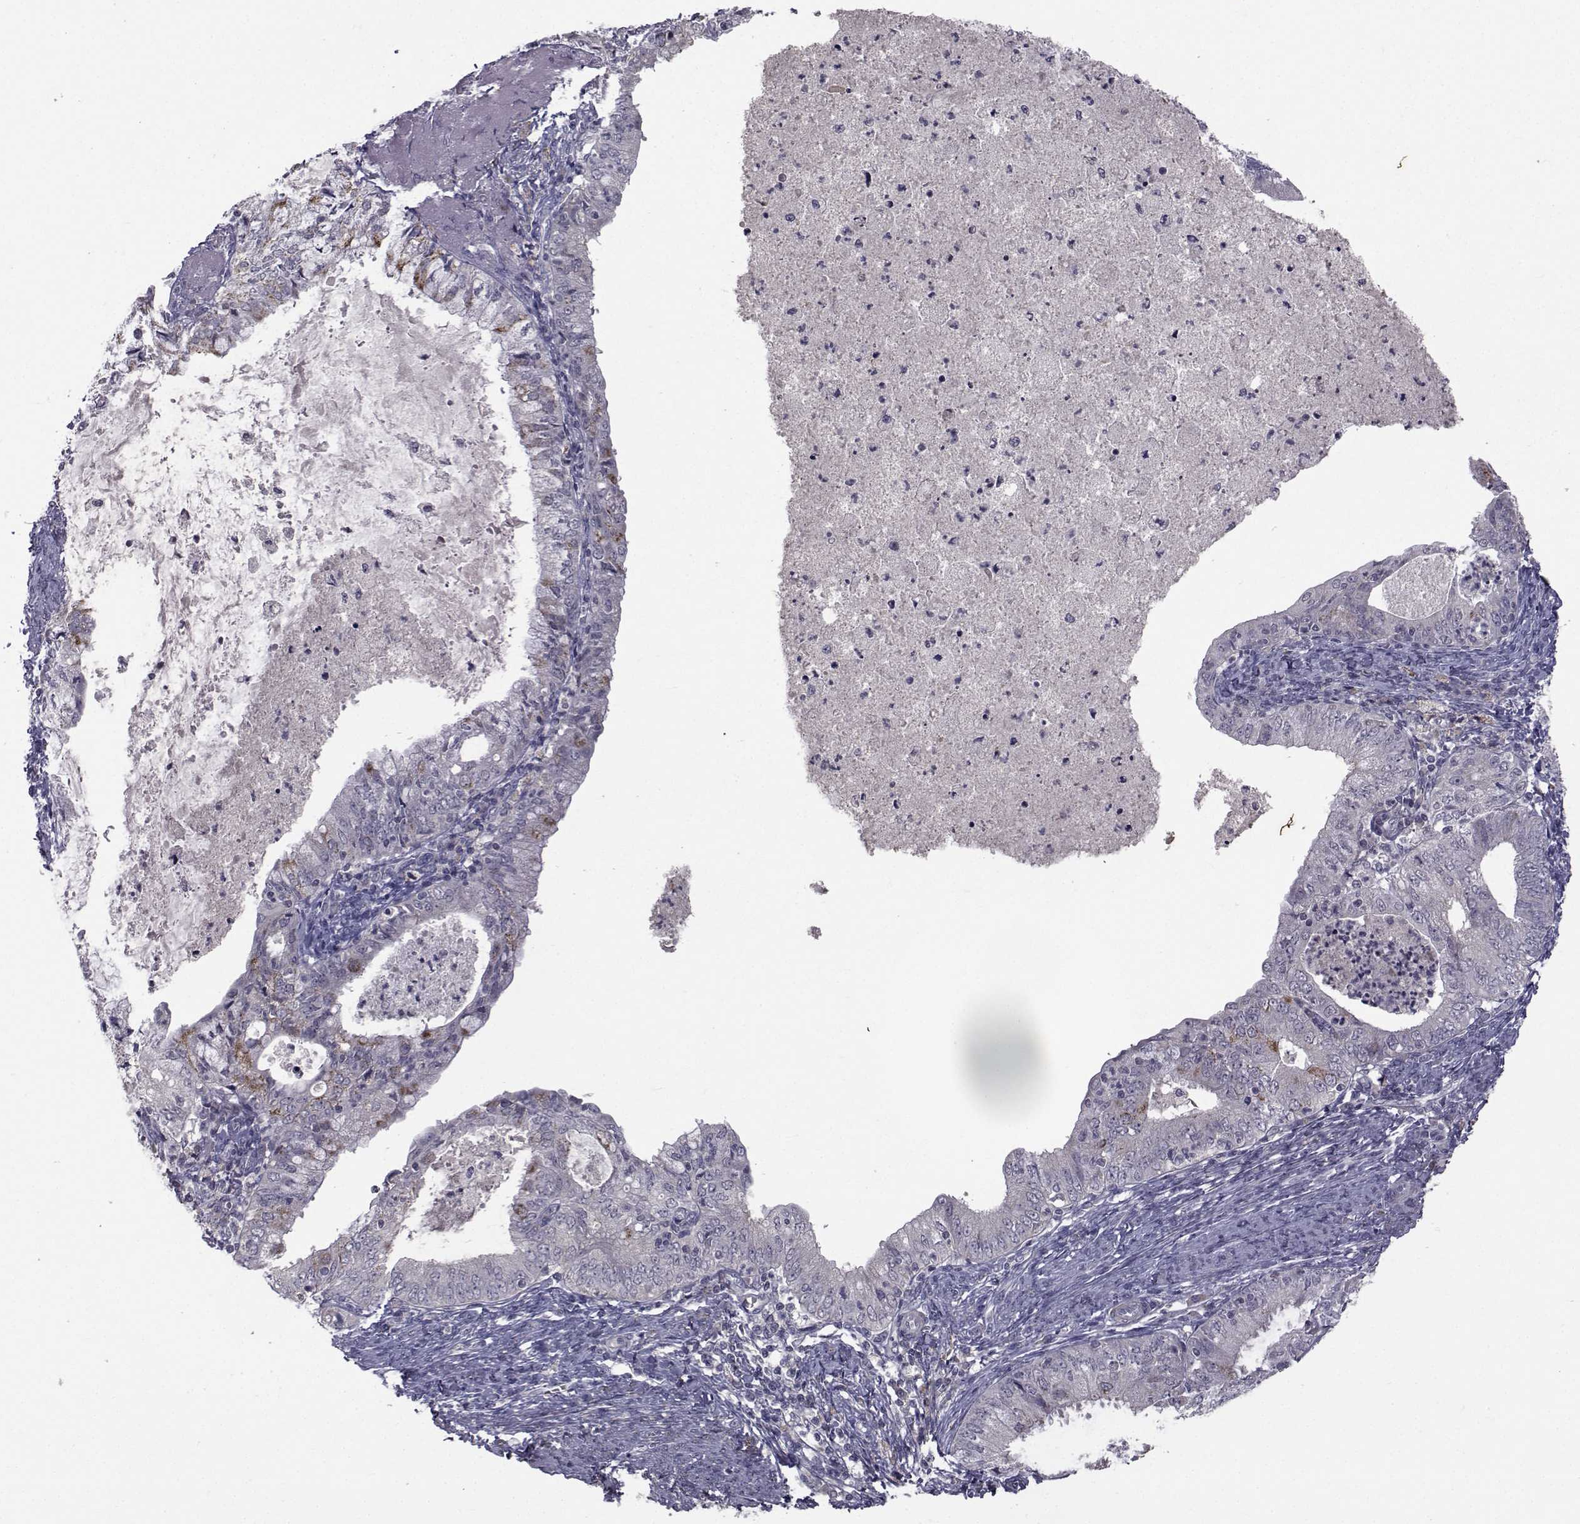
{"staining": {"intensity": "negative", "quantity": "none", "location": "none"}, "tissue": "endometrial cancer", "cell_type": "Tumor cells", "image_type": "cancer", "snomed": [{"axis": "morphology", "description": "Adenocarcinoma, NOS"}, {"axis": "topography", "description": "Endometrium"}], "caption": "Immunohistochemistry image of human endometrial adenocarcinoma stained for a protein (brown), which shows no positivity in tumor cells. (Brightfield microscopy of DAB immunohistochemistry (IHC) at high magnification).", "gene": "FDXR", "patient": {"sex": "female", "age": 57}}